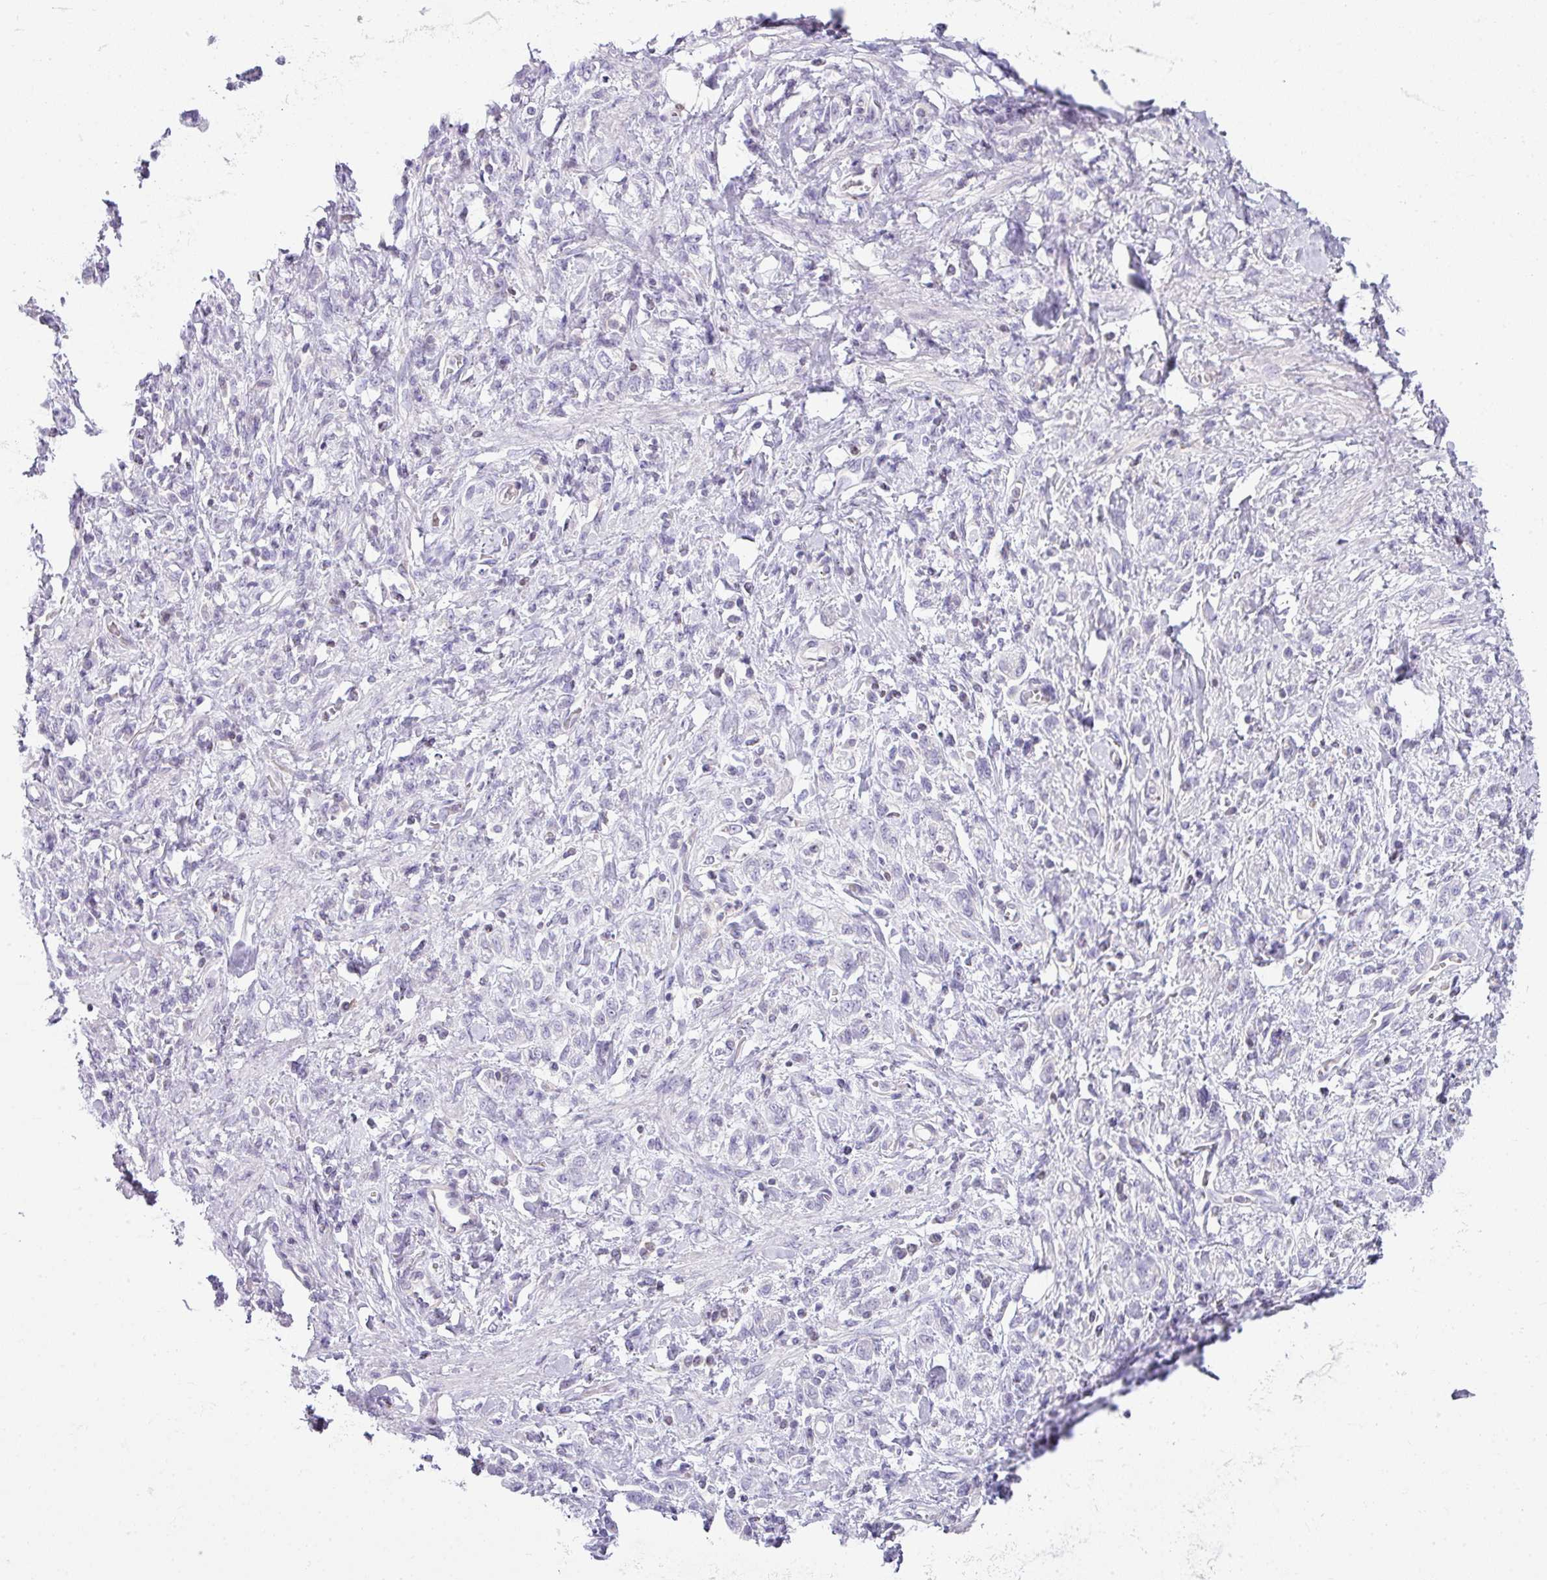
{"staining": {"intensity": "negative", "quantity": "none", "location": "none"}, "tissue": "stomach cancer", "cell_type": "Tumor cells", "image_type": "cancer", "snomed": [{"axis": "morphology", "description": "Adenocarcinoma, NOS"}, {"axis": "topography", "description": "Stomach"}], "caption": "Human stomach adenocarcinoma stained for a protein using IHC shows no staining in tumor cells.", "gene": "STAT5A", "patient": {"sex": "male", "age": 77}}